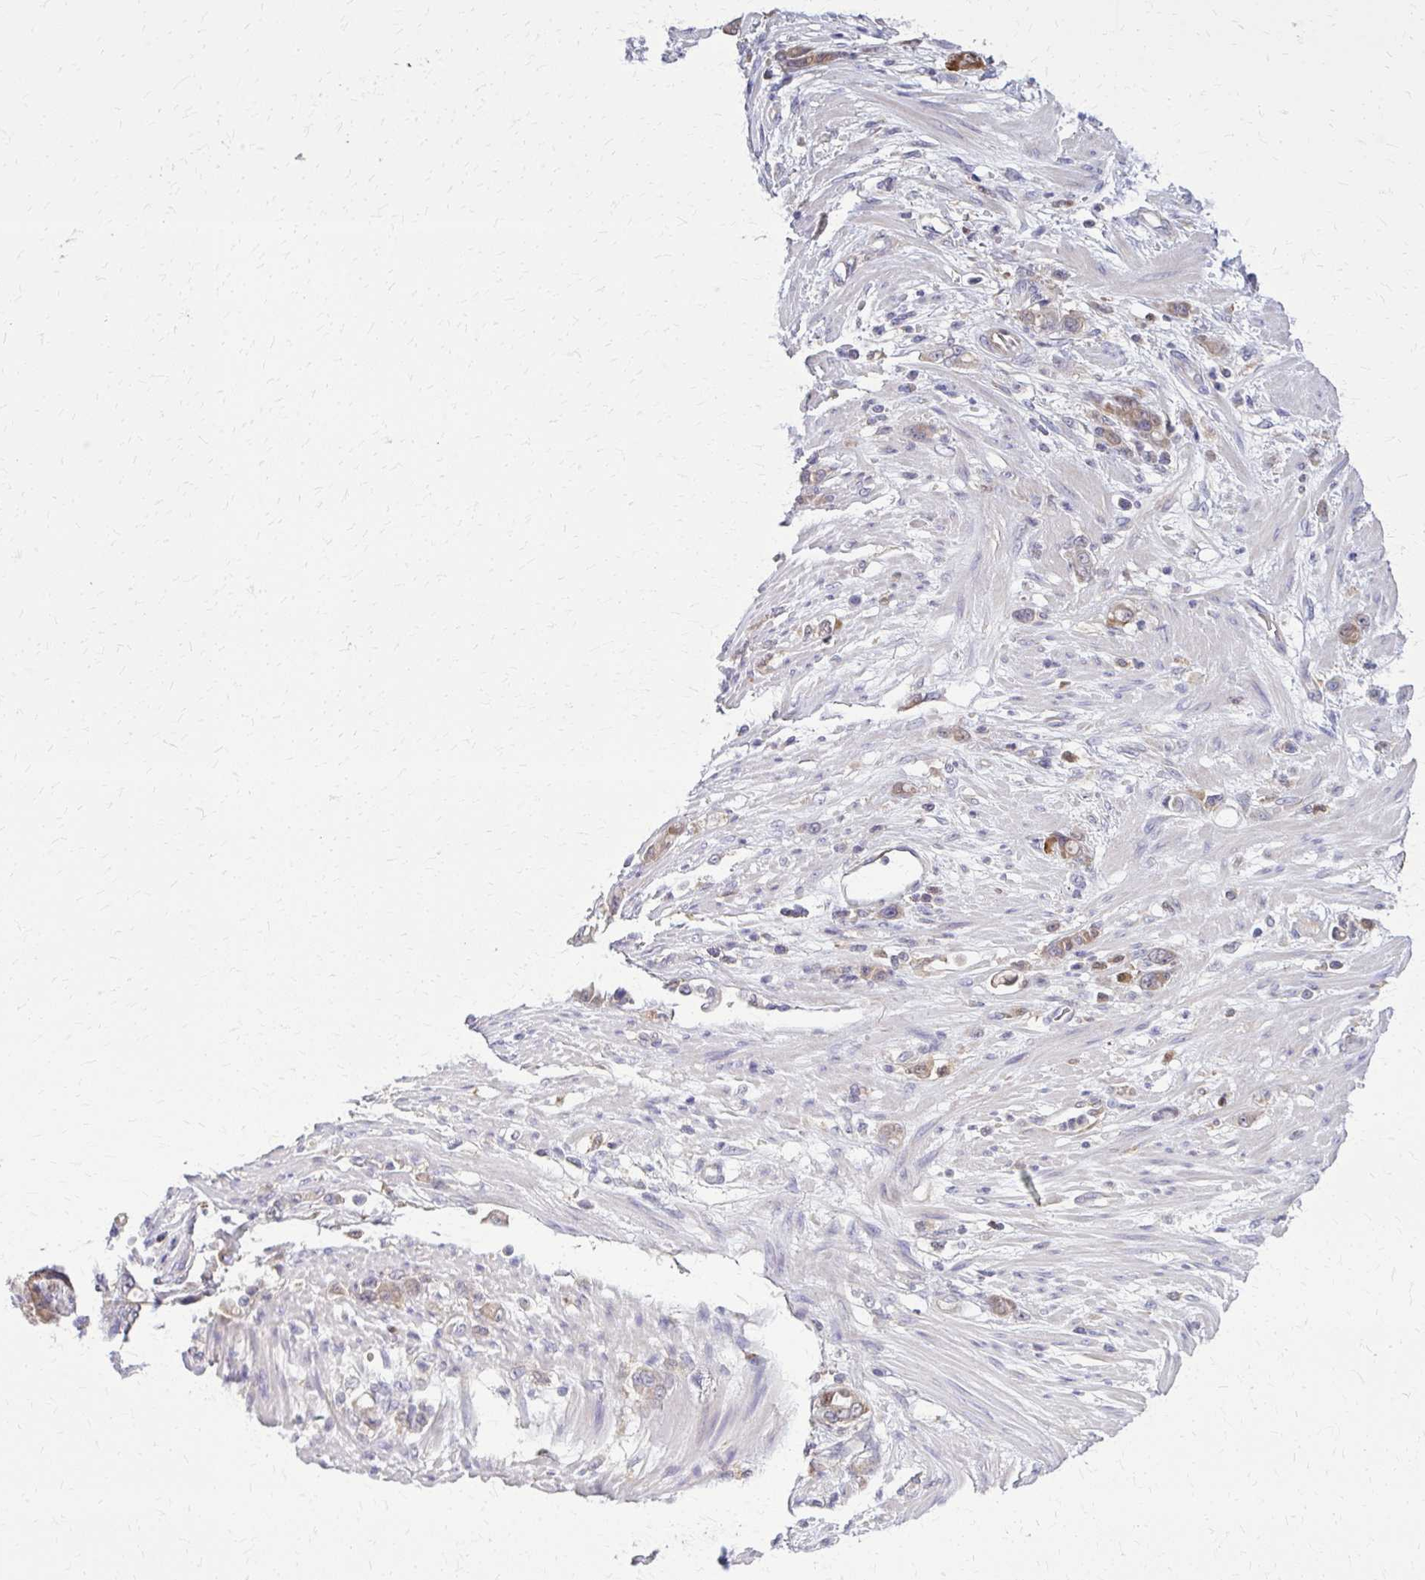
{"staining": {"intensity": "weak", "quantity": "25%-75%", "location": "cytoplasmic/membranous"}, "tissue": "stomach cancer", "cell_type": "Tumor cells", "image_type": "cancer", "snomed": [{"axis": "morphology", "description": "Normal tissue, NOS"}, {"axis": "morphology", "description": "Adenocarcinoma, NOS"}, {"axis": "topography", "description": "Stomach"}], "caption": "Weak cytoplasmic/membranous expression is identified in about 25%-75% of tumor cells in adenocarcinoma (stomach).", "gene": "DBI", "patient": {"sex": "female", "age": 79}}